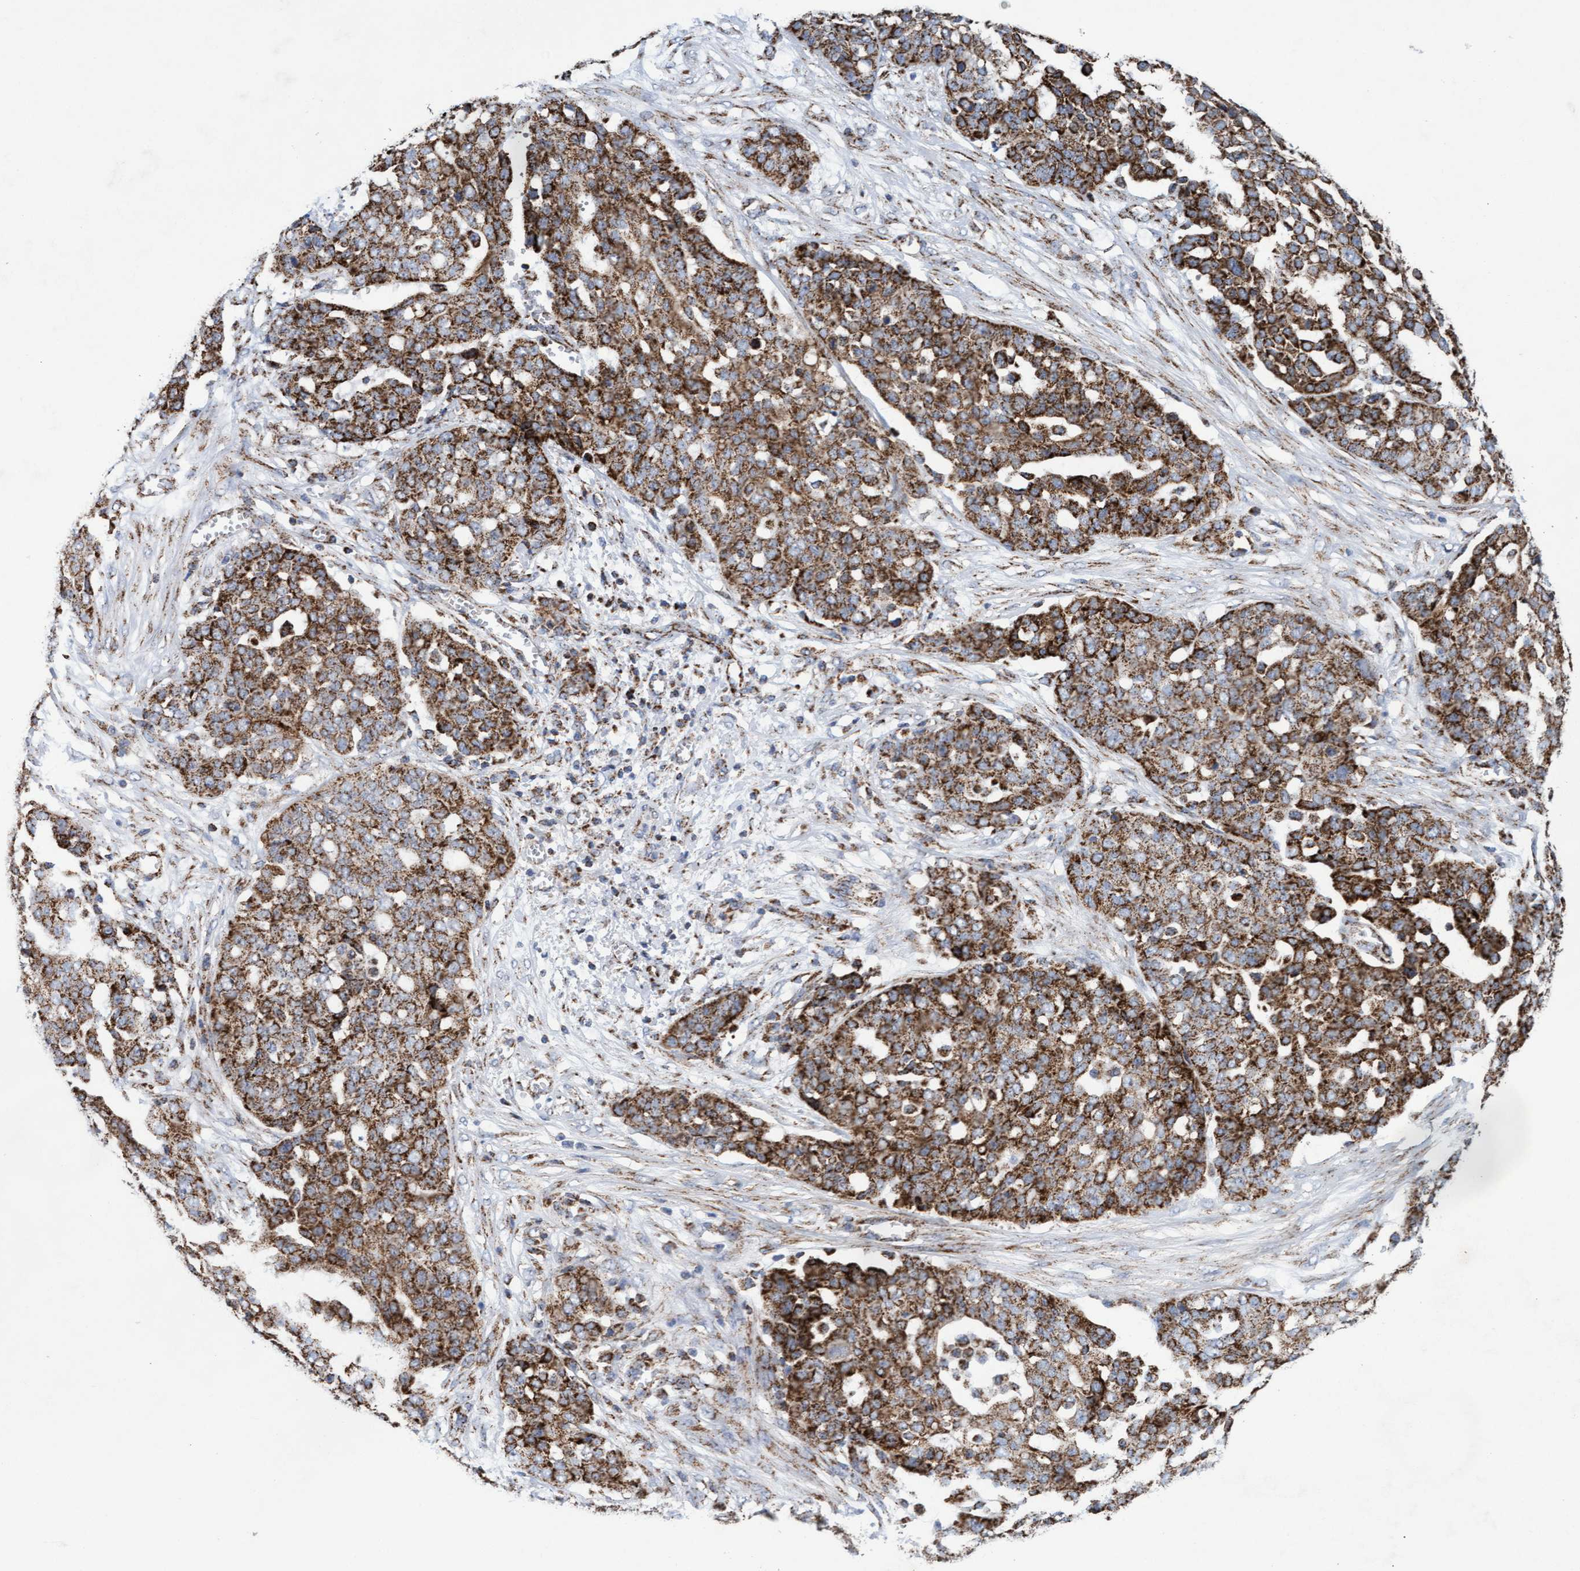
{"staining": {"intensity": "strong", "quantity": ">75%", "location": "cytoplasmic/membranous"}, "tissue": "ovarian cancer", "cell_type": "Tumor cells", "image_type": "cancer", "snomed": [{"axis": "morphology", "description": "Cystadenocarcinoma, serous, NOS"}, {"axis": "topography", "description": "Soft tissue"}, {"axis": "topography", "description": "Ovary"}], "caption": "This micrograph reveals immunohistochemistry (IHC) staining of ovarian serous cystadenocarcinoma, with high strong cytoplasmic/membranous positivity in about >75% of tumor cells.", "gene": "MRPL38", "patient": {"sex": "female", "age": 57}}